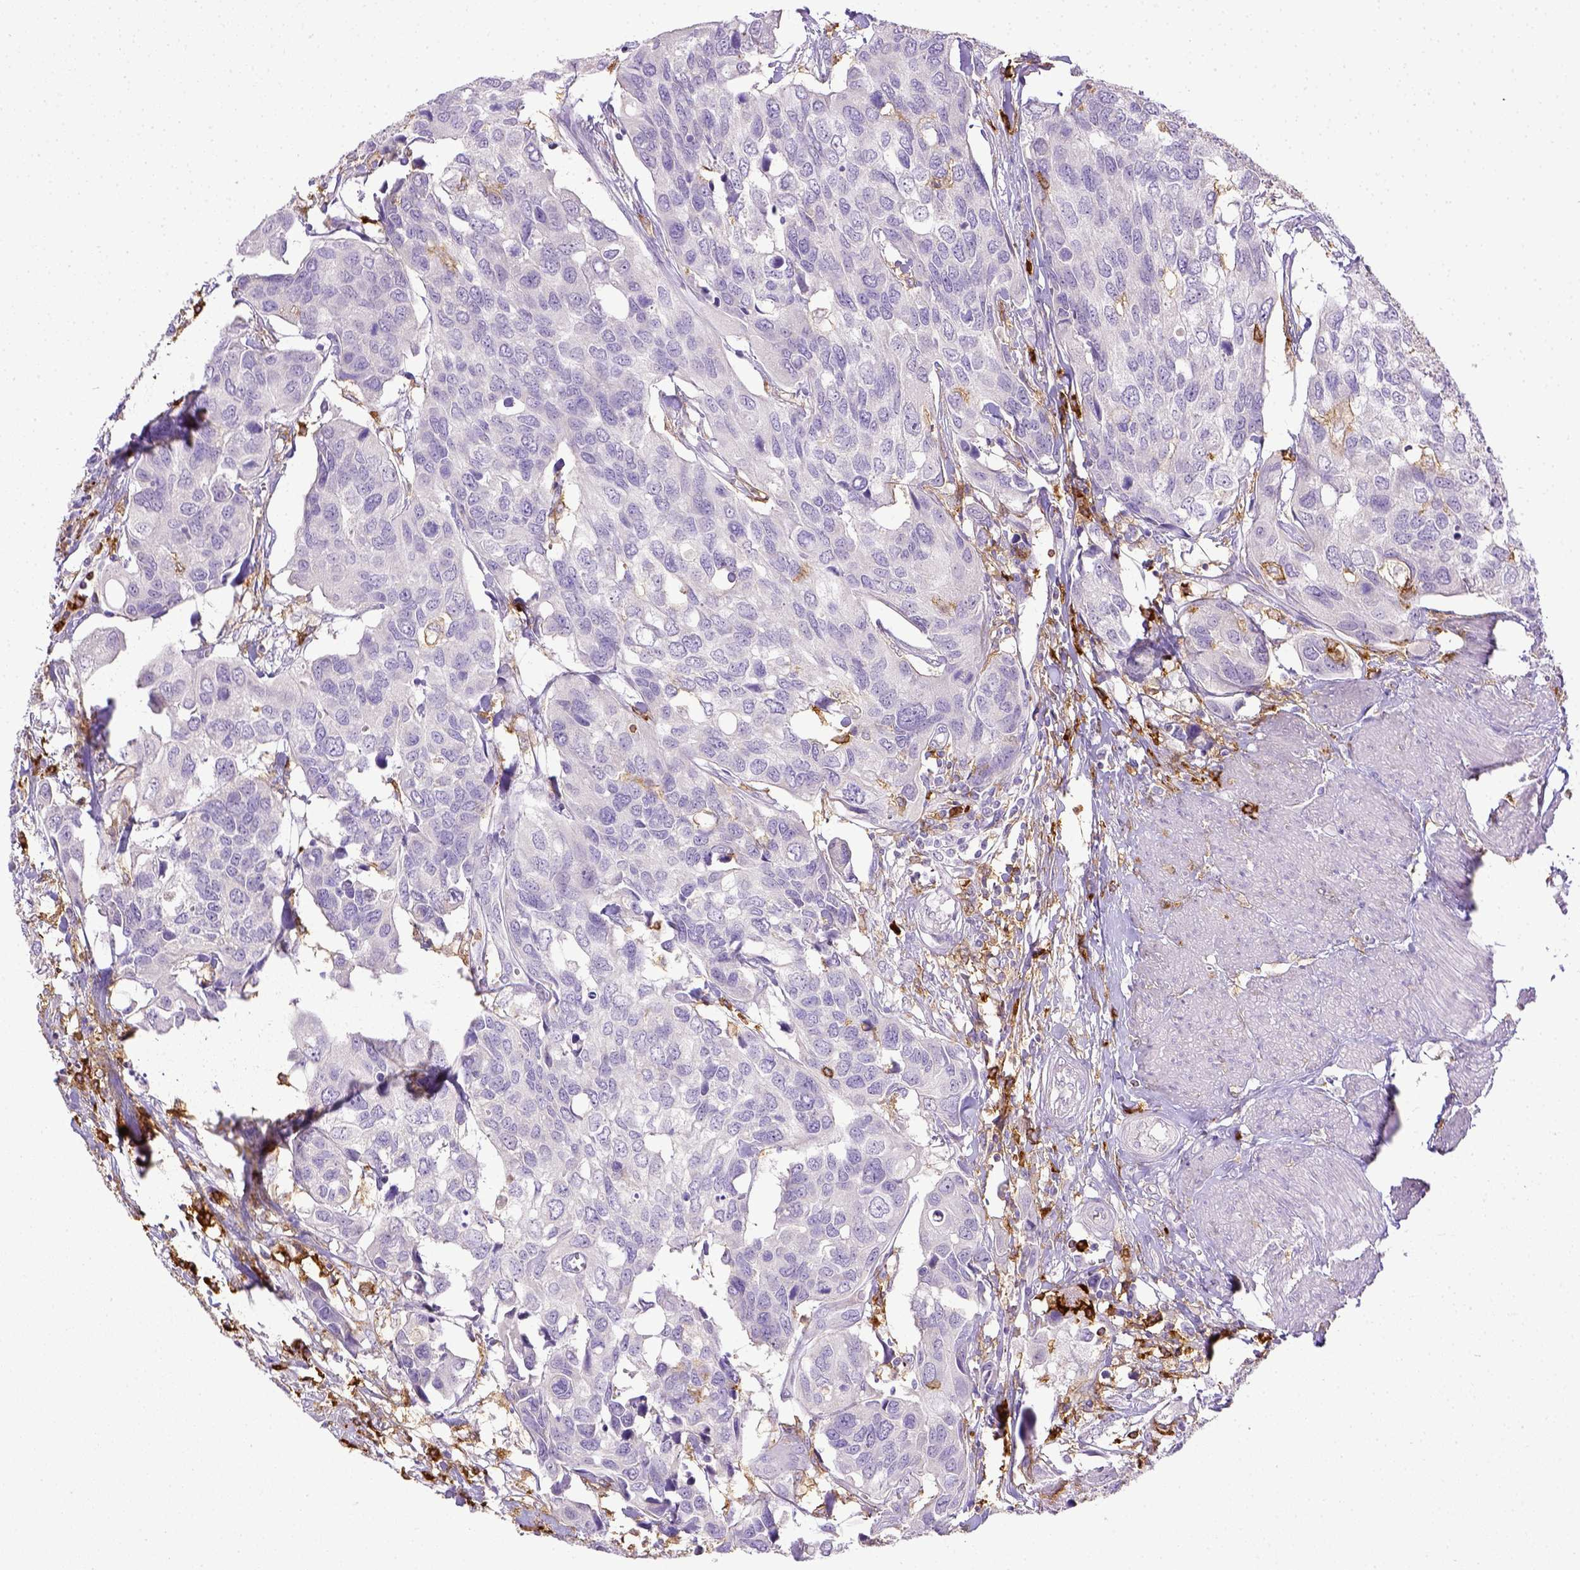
{"staining": {"intensity": "negative", "quantity": "none", "location": "none"}, "tissue": "urothelial cancer", "cell_type": "Tumor cells", "image_type": "cancer", "snomed": [{"axis": "morphology", "description": "Urothelial carcinoma, High grade"}, {"axis": "topography", "description": "Urinary bladder"}], "caption": "This is a image of immunohistochemistry staining of high-grade urothelial carcinoma, which shows no expression in tumor cells. Nuclei are stained in blue.", "gene": "ITGAM", "patient": {"sex": "male", "age": 60}}